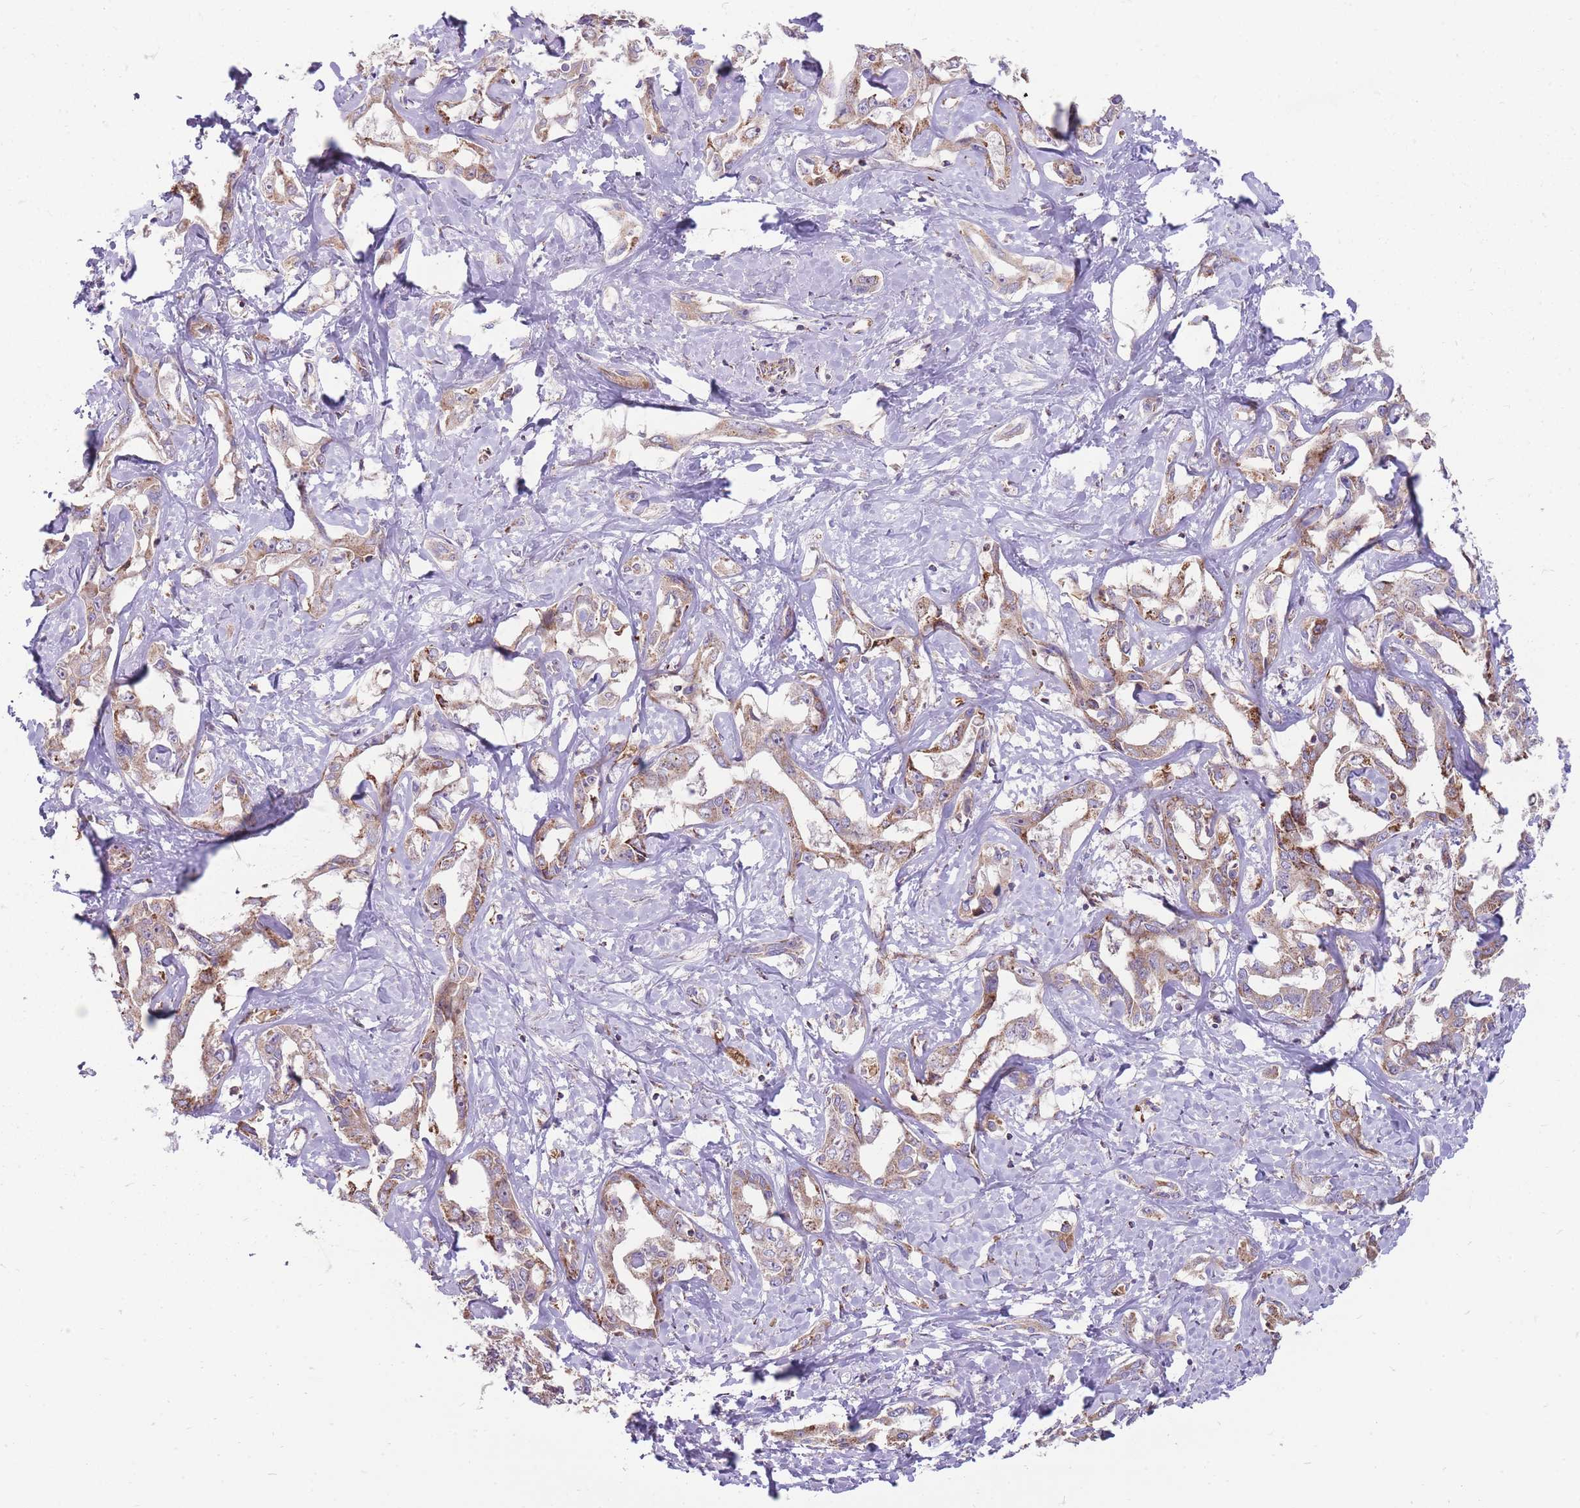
{"staining": {"intensity": "moderate", "quantity": ">75%", "location": "cytoplasmic/membranous"}, "tissue": "liver cancer", "cell_type": "Tumor cells", "image_type": "cancer", "snomed": [{"axis": "morphology", "description": "Cholangiocarcinoma"}, {"axis": "topography", "description": "Liver"}], "caption": "Moderate cytoplasmic/membranous staining for a protein is present in approximately >75% of tumor cells of liver cholangiocarcinoma using immunohistochemistry (IHC).", "gene": "ANKRD10", "patient": {"sex": "male", "age": 59}}